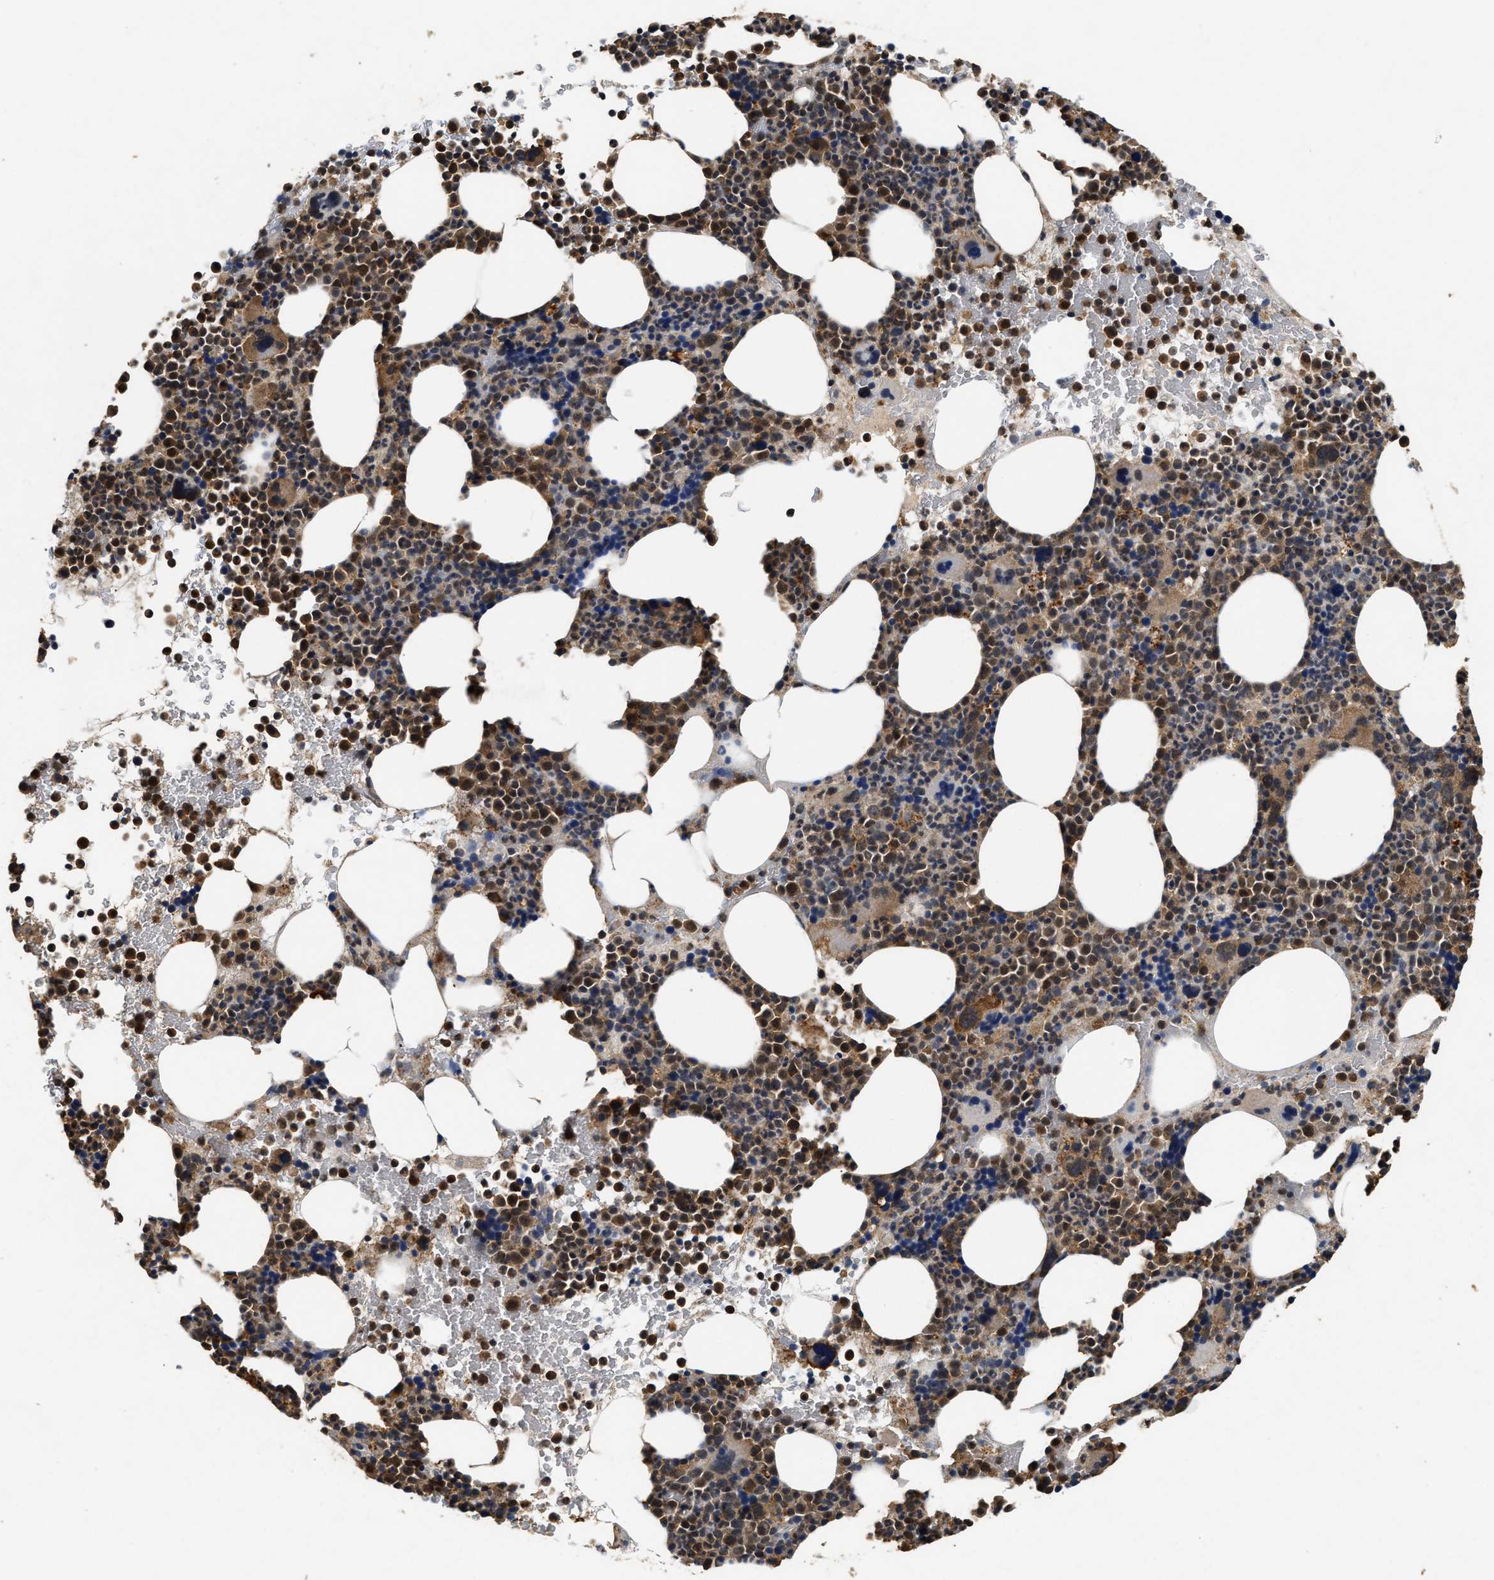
{"staining": {"intensity": "moderate", "quantity": ">75%", "location": "cytoplasmic/membranous,nuclear"}, "tissue": "bone marrow", "cell_type": "Hematopoietic cells", "image_type": "normal", "snomed": [{"axis": "morphology", "description": "Normal tissue, NOS"}, {"axis": "morphology", "description": "Inflammation, NOS"}, {"axis": "topography", "description": "Bone marrow"}], "caption": "Immunohistochemistry (IHC) (DAB) staining of unremarkable human bone marrow exhibits moderate cytoplasmic/membranous,nuclear protein expression in approximately >75% of hematopoietic cells.", "gene": "ACAT2", "patient": {"sex": "male", "age": 73}}